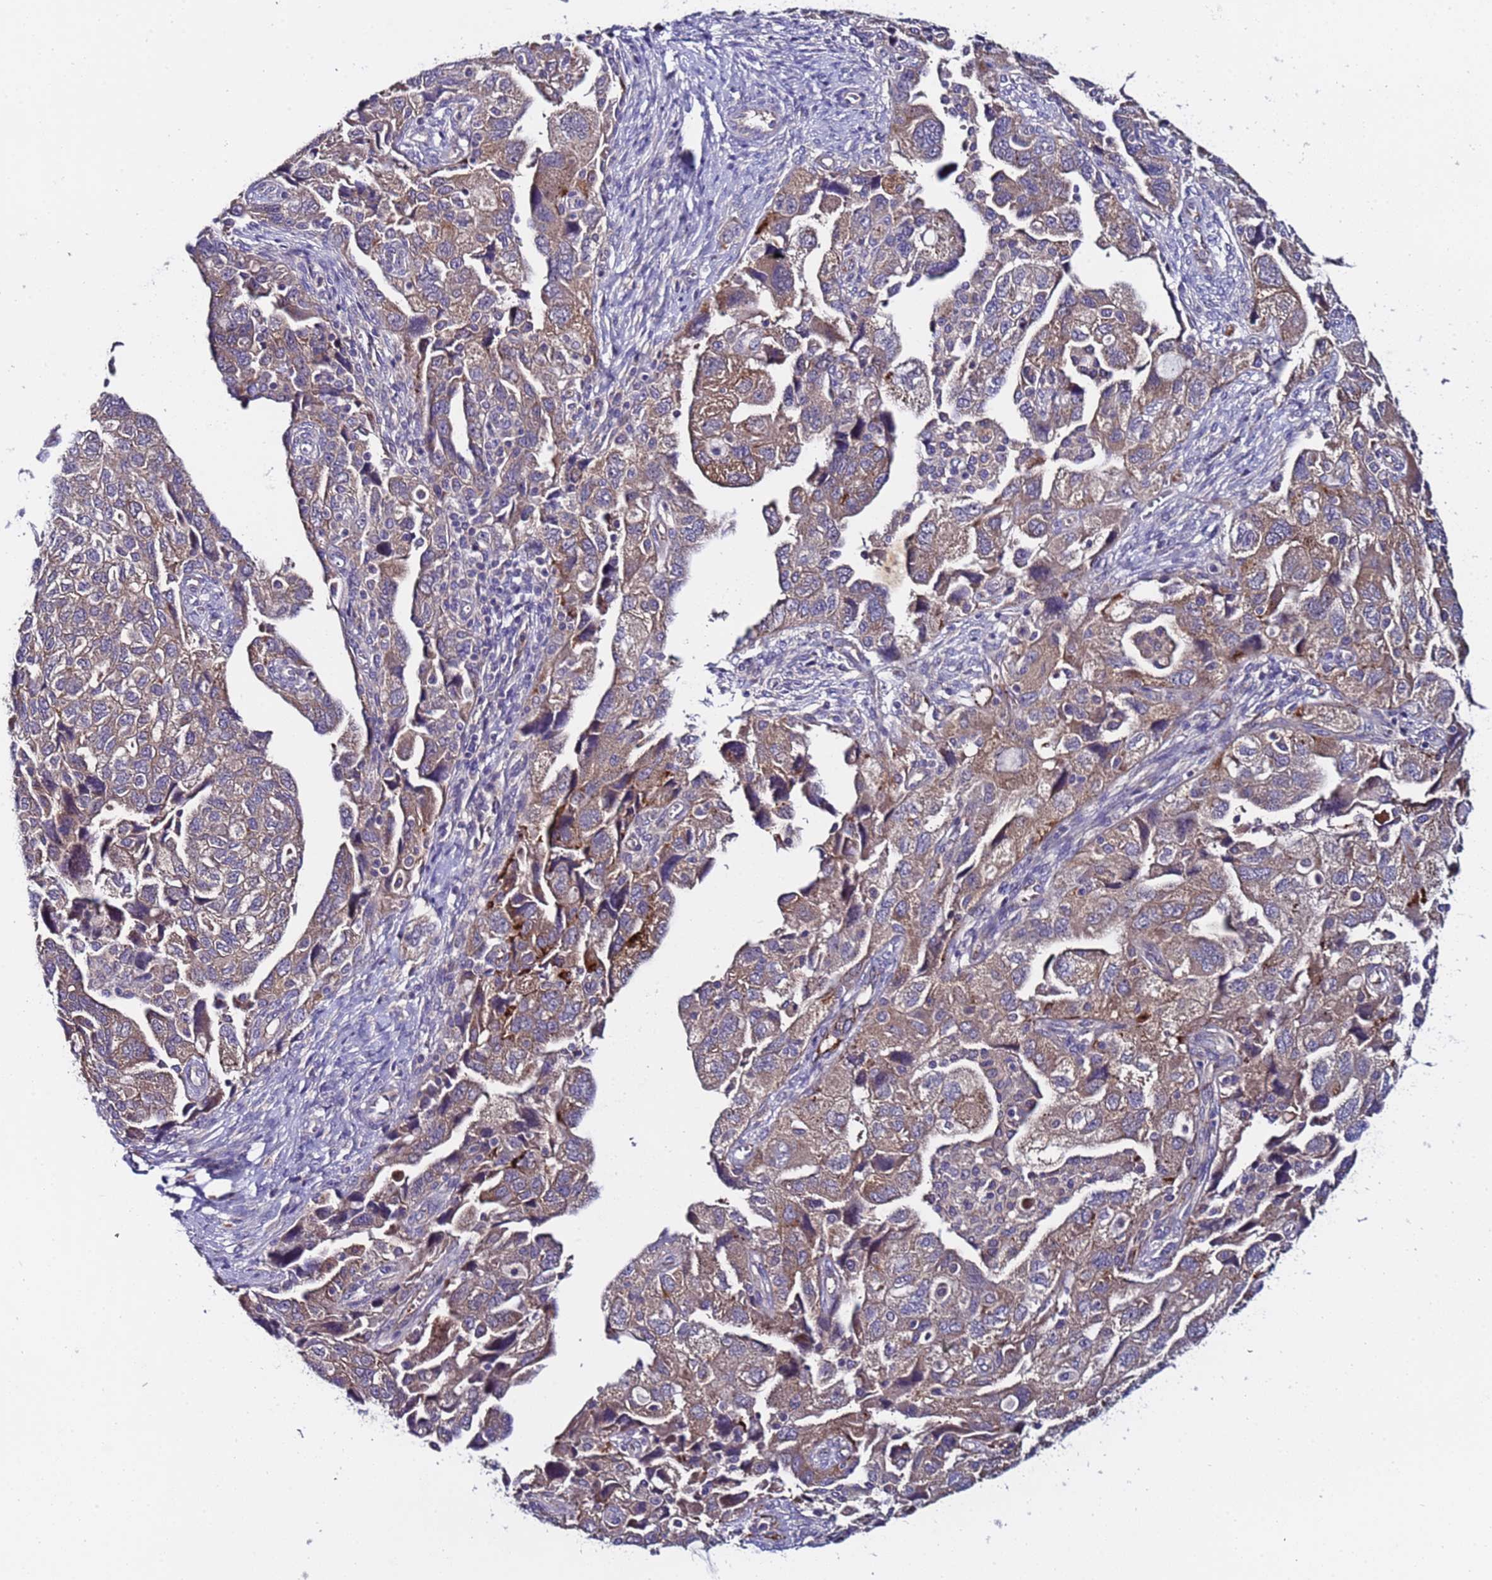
{"staining": {"intensity": "moderate", "quantity": "25%-75%", "location": "cytoplasmic/membranous"}, "tissue": "ovarian cancer", "cell_type": "Tumor cells", "image_type": "cancer", "snomed": [{"axis": "morphology", "description": "Carcinoma, NOS"}, {"axis": "morphology", "description": "Cystadenocarcinoma, serous, NOS"}, {"axis": "topography", "description": "Ovary"}], "caption": "A photomicrograph showing moderate cytoplasmic/membranous staining in about 25%-75% of tumor cells in carcinoma (ovarian), as visualized by brown immunohistochemical staining.", "gene": "ZNF248", "patient": {"sex": "female", "age": 69}}